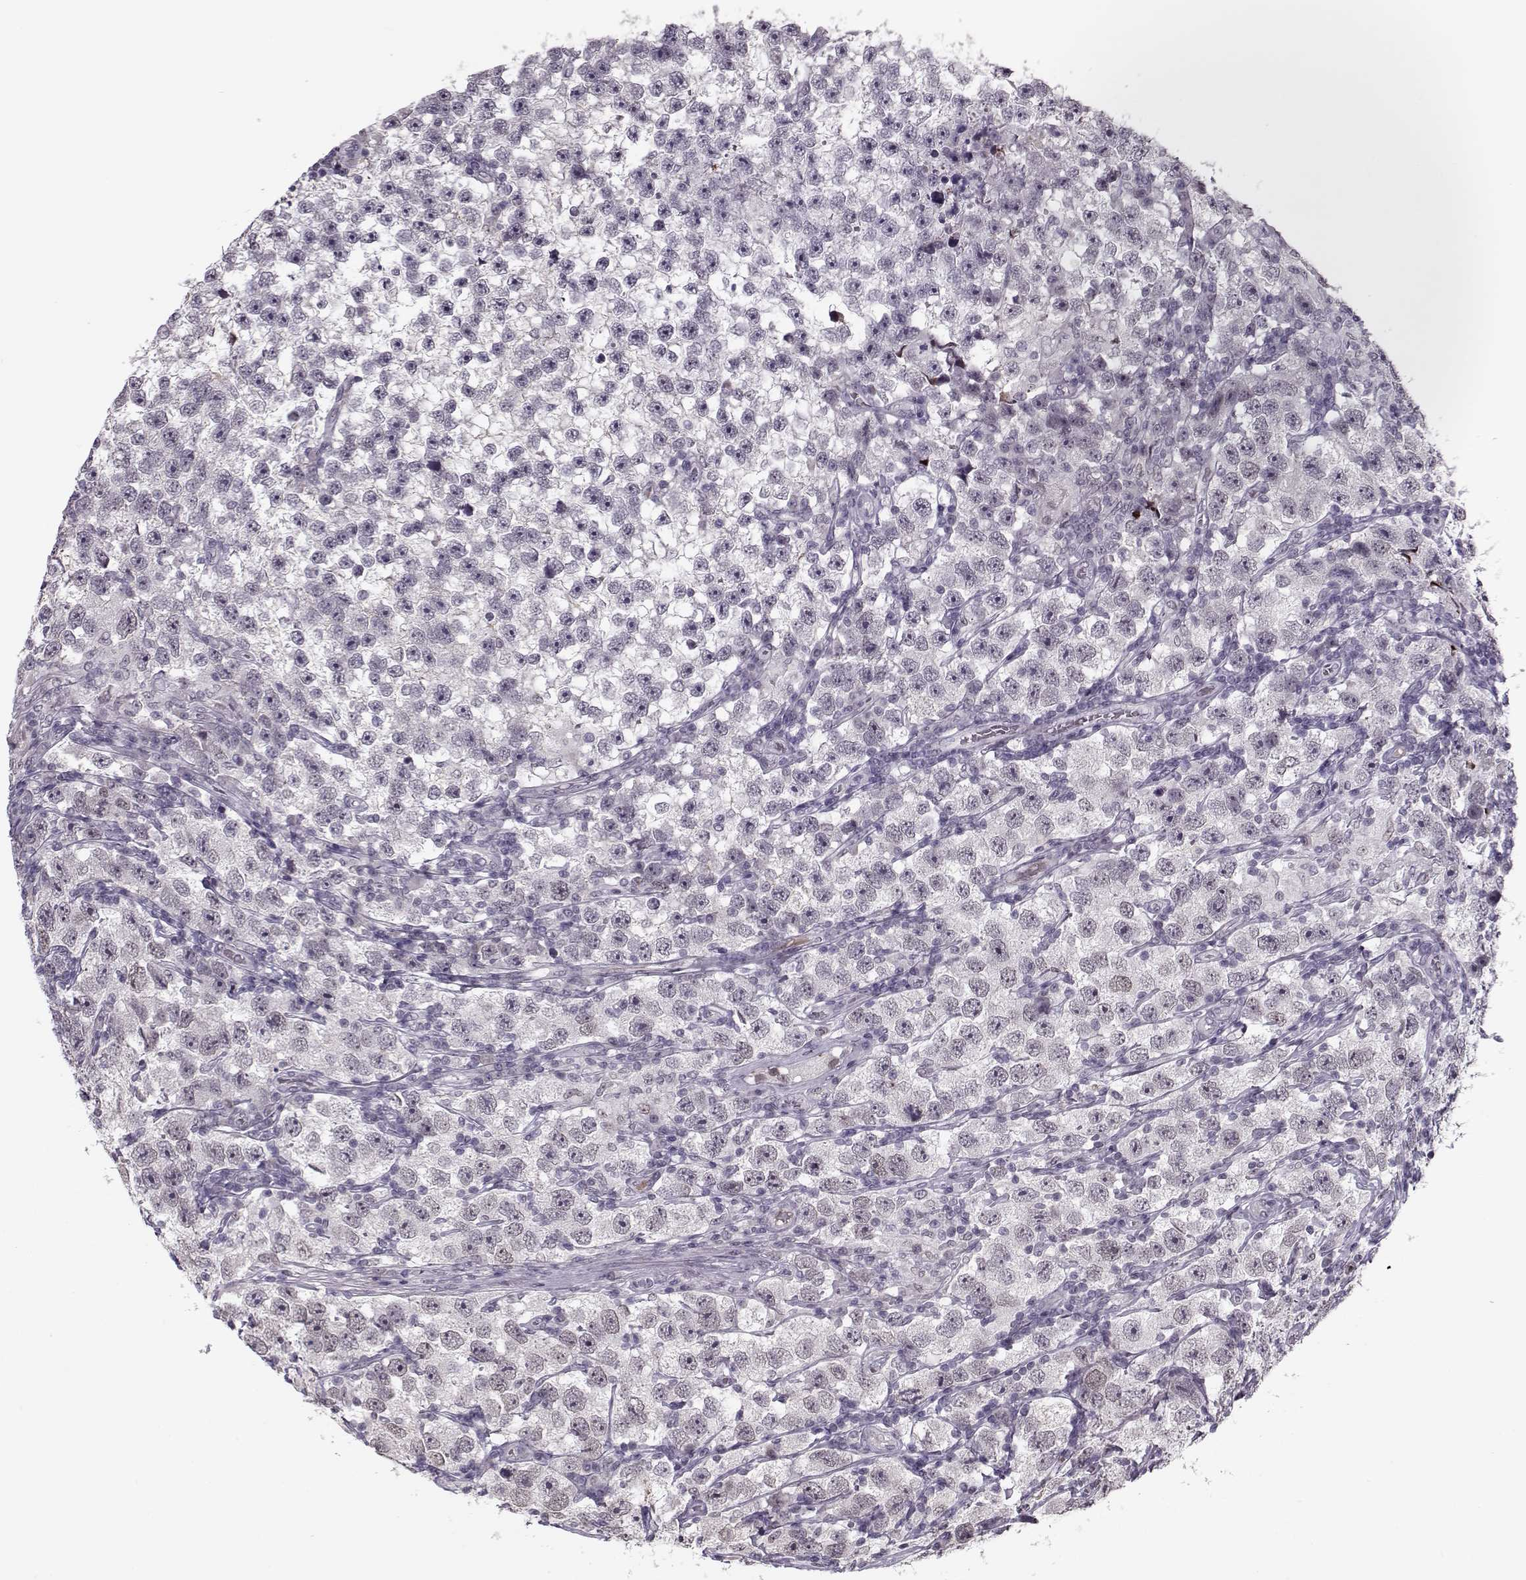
{"staining": {"intensity": "negative", "quantity": "none", "location": "none"}, "tissue": "testis cancer", "cell_type": "Tumor cells", "image_type": "cancer", "snomed": [{"axis": "morphology", "description": "Seminoma, NOS"}, {"axis": "topography", "description": "Testis"}], "caption": "Tumor cells are negative for brown protein staining in testis seminoma.", "gene": "DNAI3", "patient": {"sex": "male", "age": 26}}